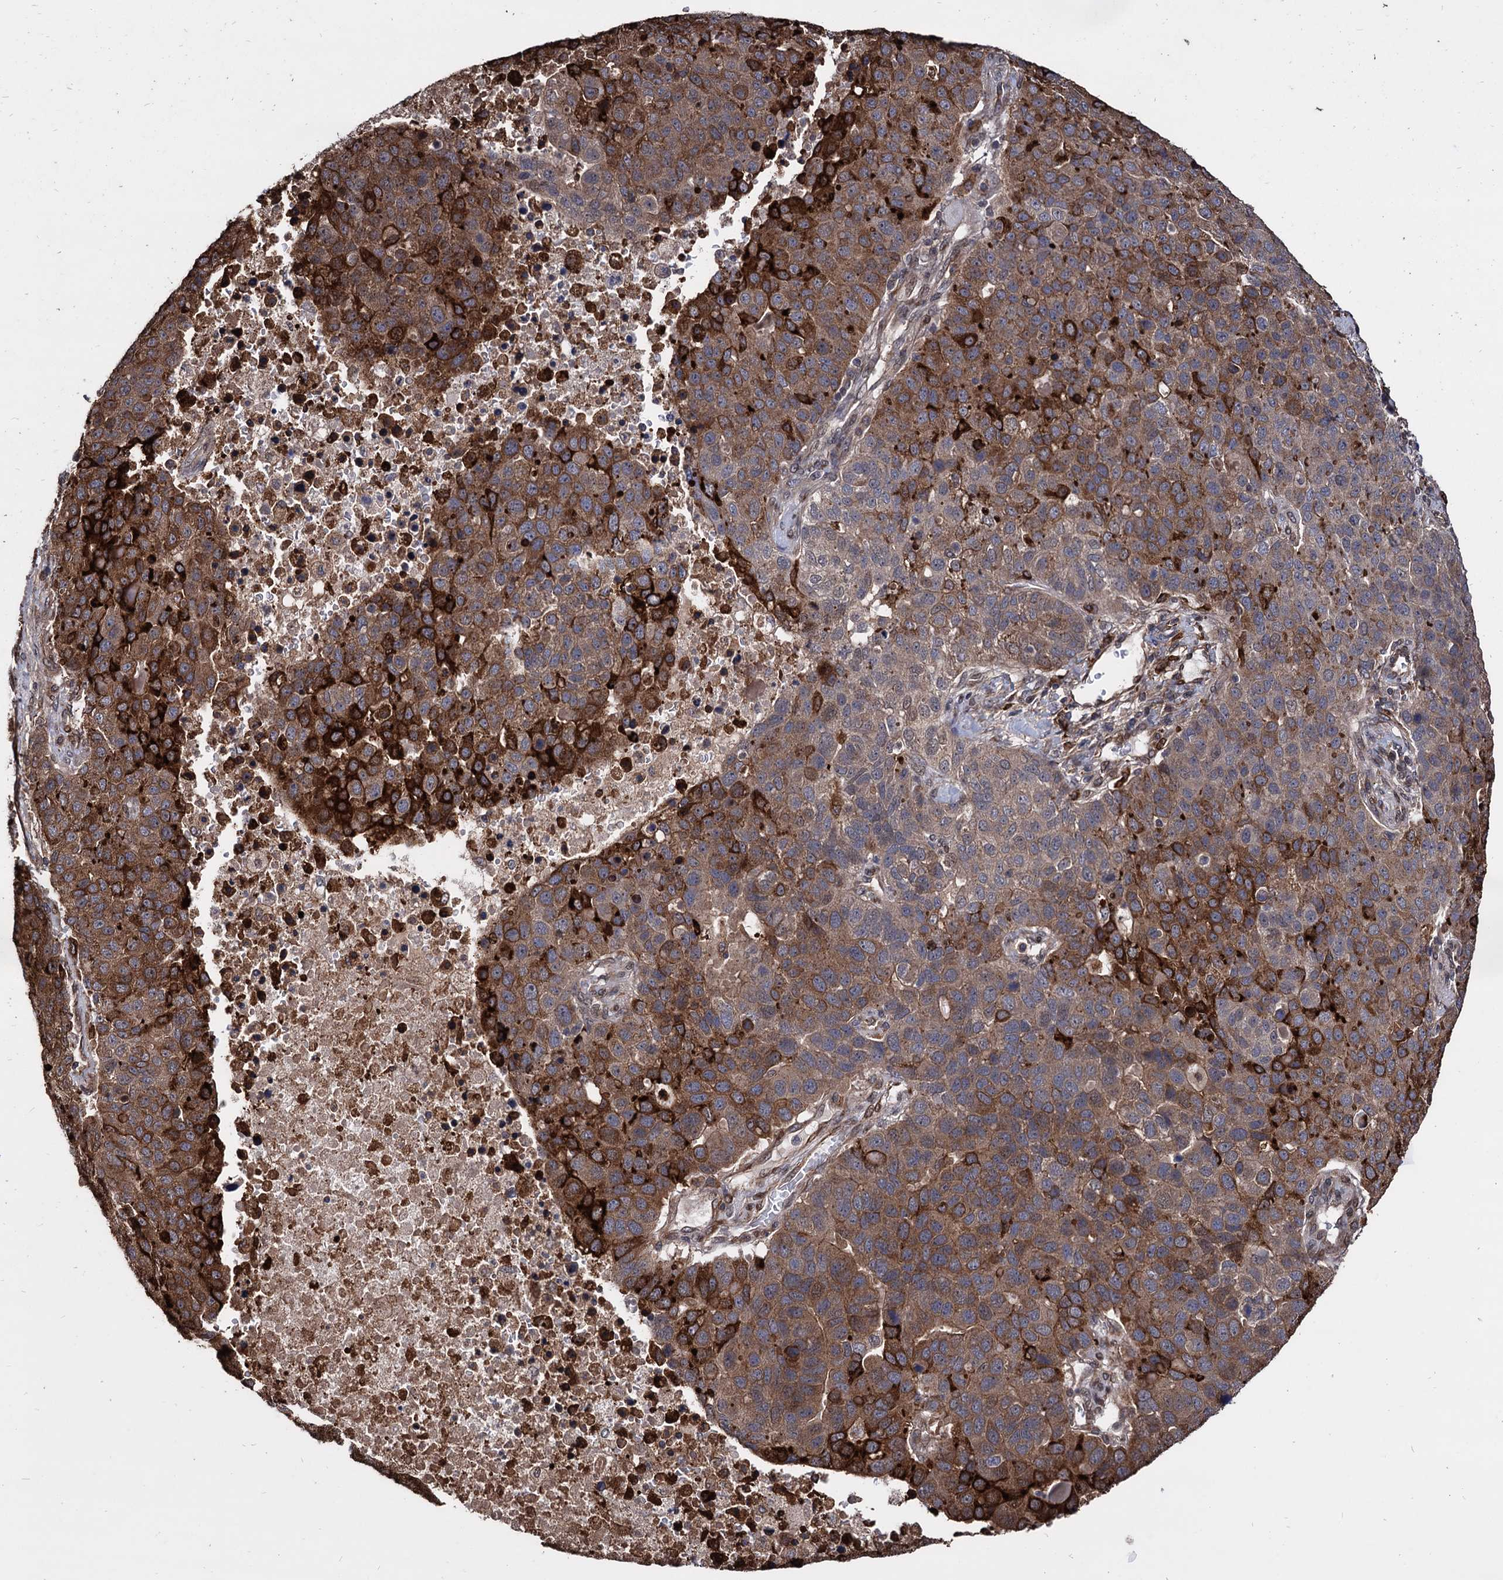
{"staining": {"intensity": "strong", "quantity": ">75%", "location": "cytoplasmic/membranous"}, "tissue": "pancreatic cancer", "cell_type": "Tumor cells", "image_type": "cancer", "snomed": [{"axis": "morphology", "description": "Adenocarcinoma, NOS"}, {"axis": "topography", "description": "Pancreas"}], "caption": "This histopathology image reveals IHC staining of human pancreatic cancer, with high strong cytoplasmic/membranous staining in approximately >75% of tumor cells.", "gene": "ANKRD12", "patient": {"sex": "female", "age": 61}}